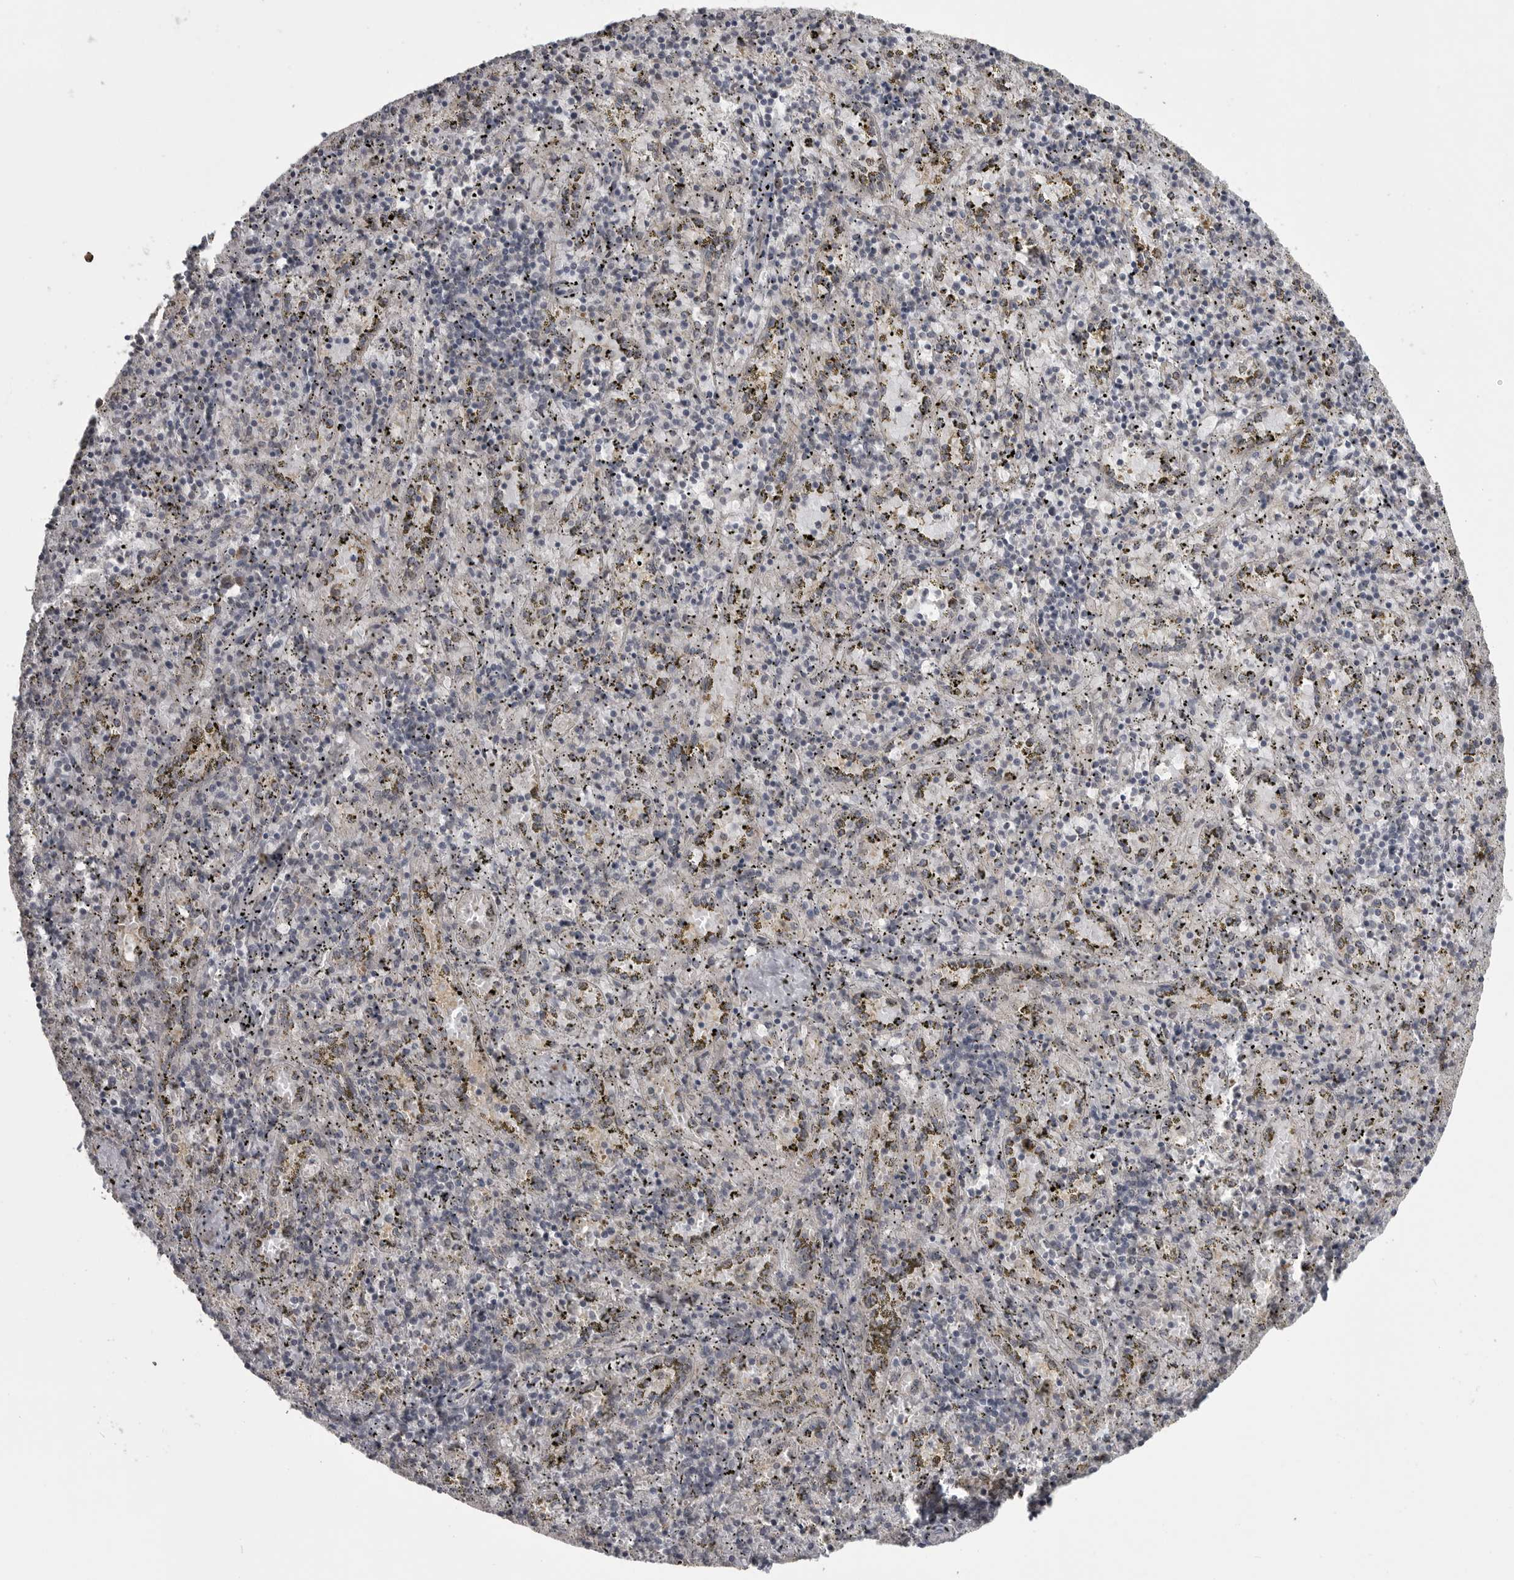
{"staining": {"intensity": "negative", "quantity": "none", "location": "none"}, "tissue": "spleen", "cell_type": "Cells in red pulp", "image_type": "normal", "snomed": [{"axis": "morphology", "description": "Normal tissue, NOS"}, {"axis": "topography", "description": "Spleen"}], "caption": "The micrograph shows no staining of cells in red pulp in normal spleen.", "gene": "PPP1R9A", "patient": {"sex": "male", "age": 11}}